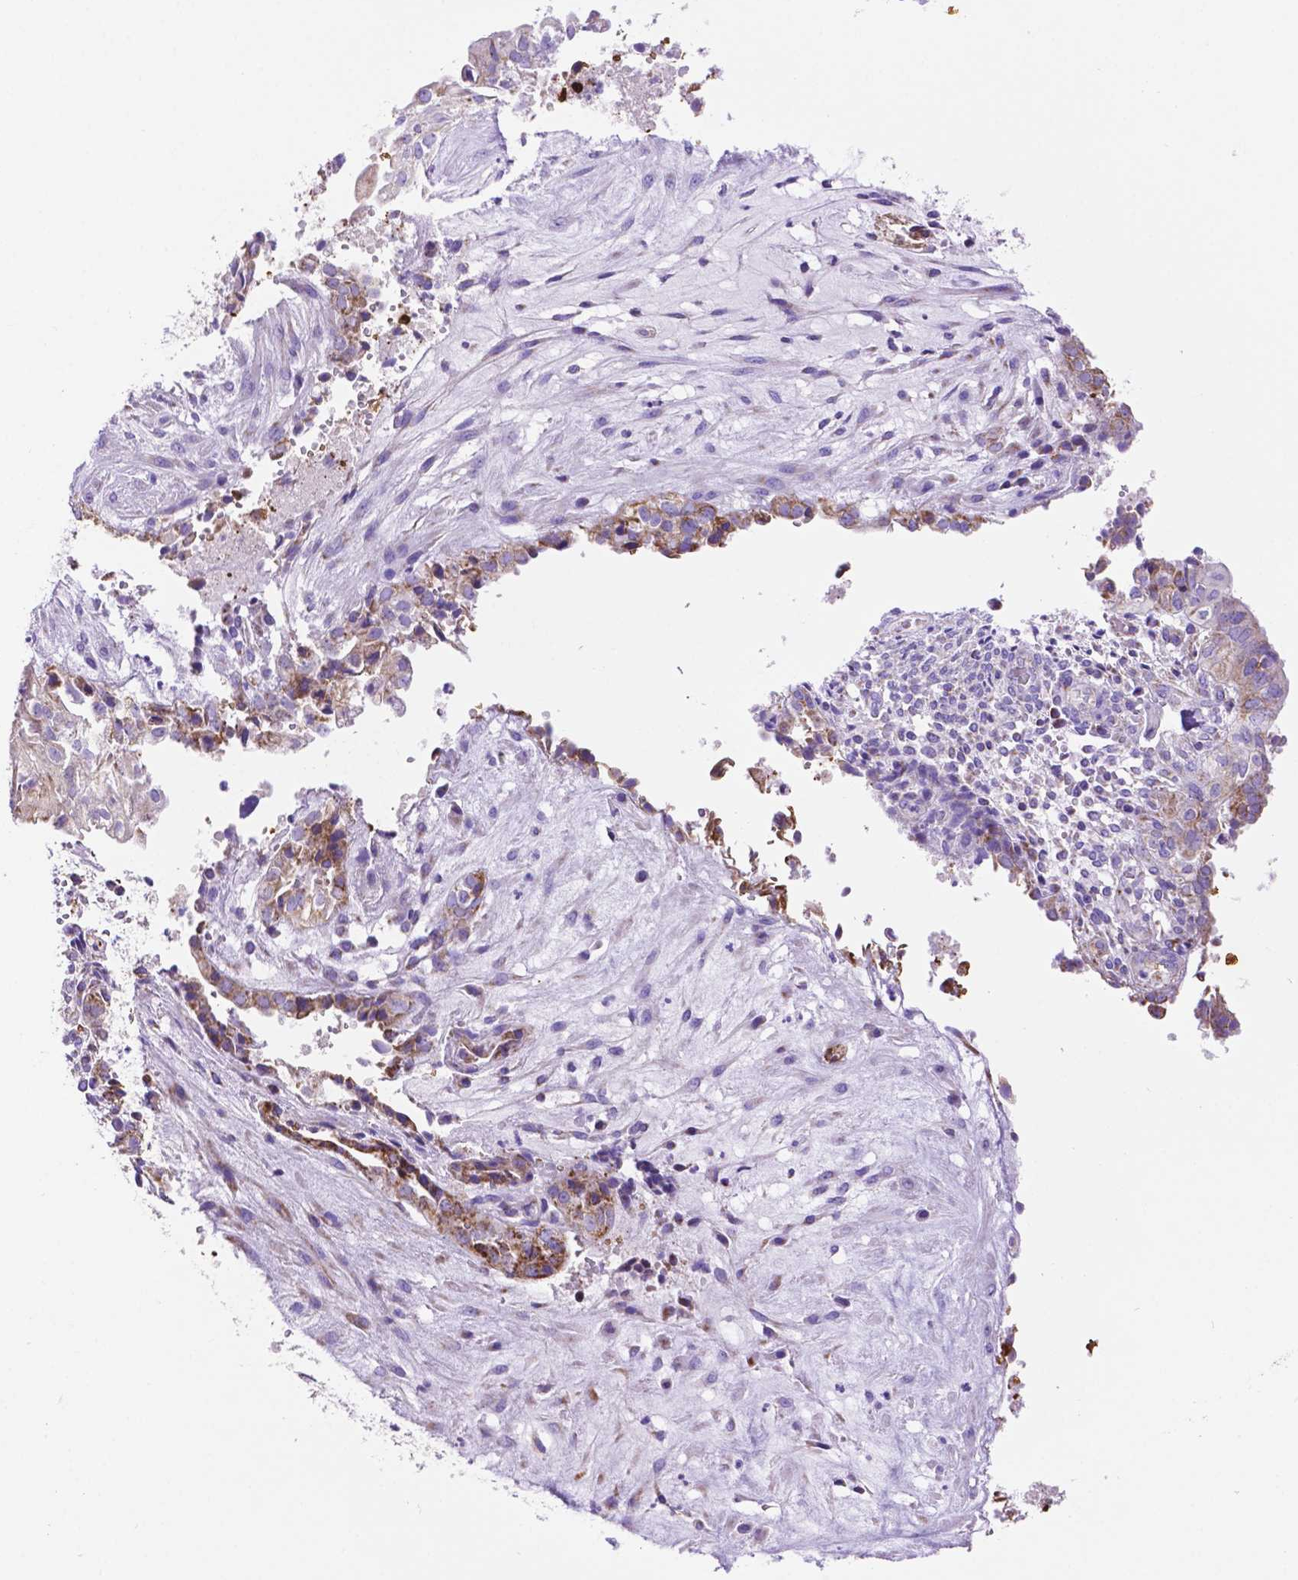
{"staining": {"intensity": "strong", "quantity": "<25%", "location": "cytoplasmic/membranous"}, "tissue": "ovarian cancer", "cell_type": "Tumor cells", "image_type": "cancer", "snomed": [{"axis": "morphology", "description": "Carcinoma, endometroid"}, {"axis": "topography", "description": "Ovary"}], "caption": "Protein staining exhibits strong cytoplasmic/membranous positivity in approximately <25% of tumor cells in endometroid carcinoma (ovarian). (DAB IHC with brightfield microscopy, high magnification).", "gene": "GDPD5", "patient": {"sex": "female", "age": 64}}